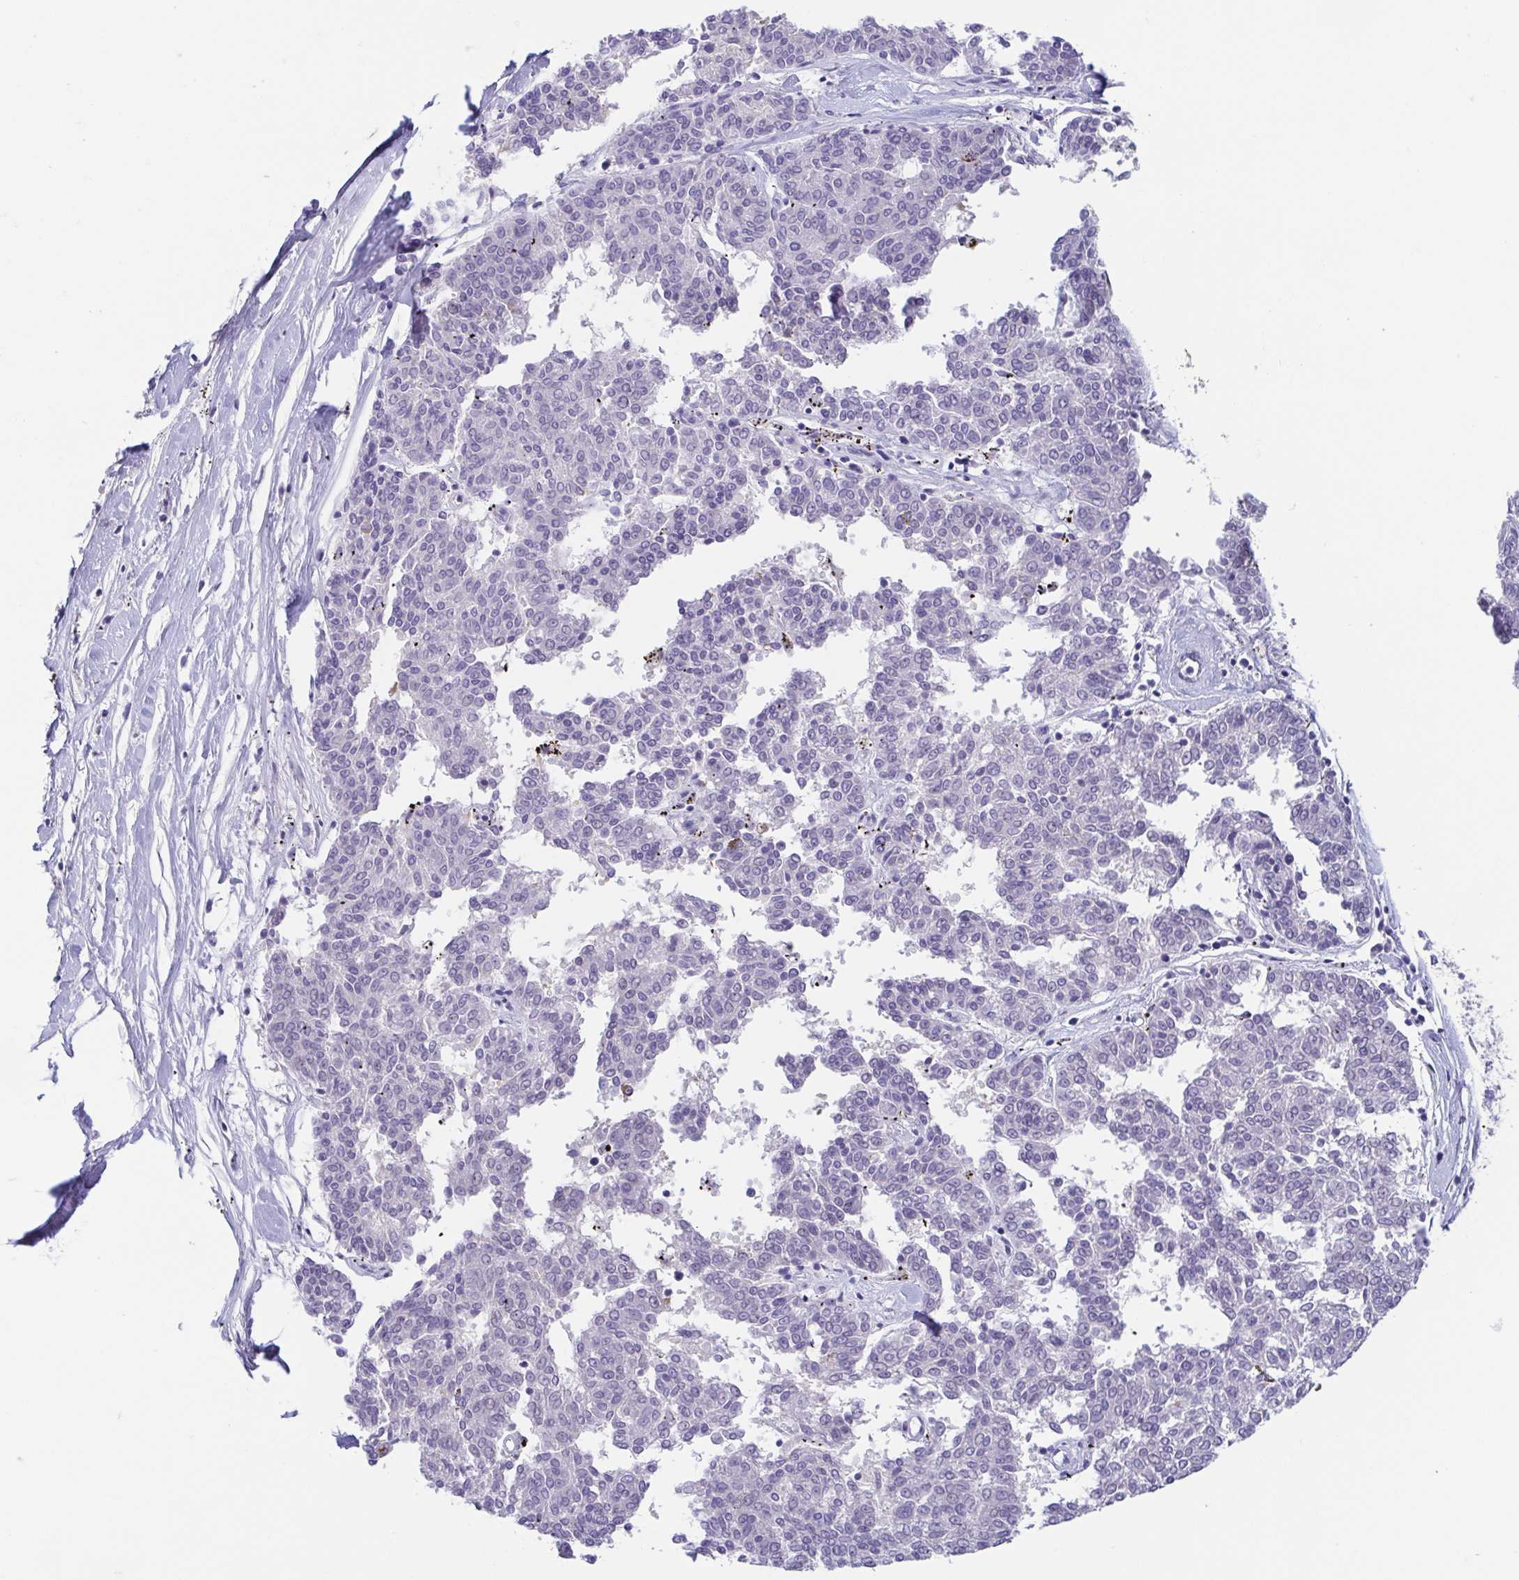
{"staining": {"intensity": "negative", "quantity": "none", "location": "none"}, "tissue": "melanoma", "cell_type": "Tumor cells", "image_type": "cancer", "snomed": [{"axis": "morphology", "description": "Malignant melanoma, NOS"}, {"axis": "topography", "description": "Skin"}], "caption": "There is no significant staining in tumor cells of melanoma.", "gene": "FABP3", "patient": {"sex": "female", "age": 72}}